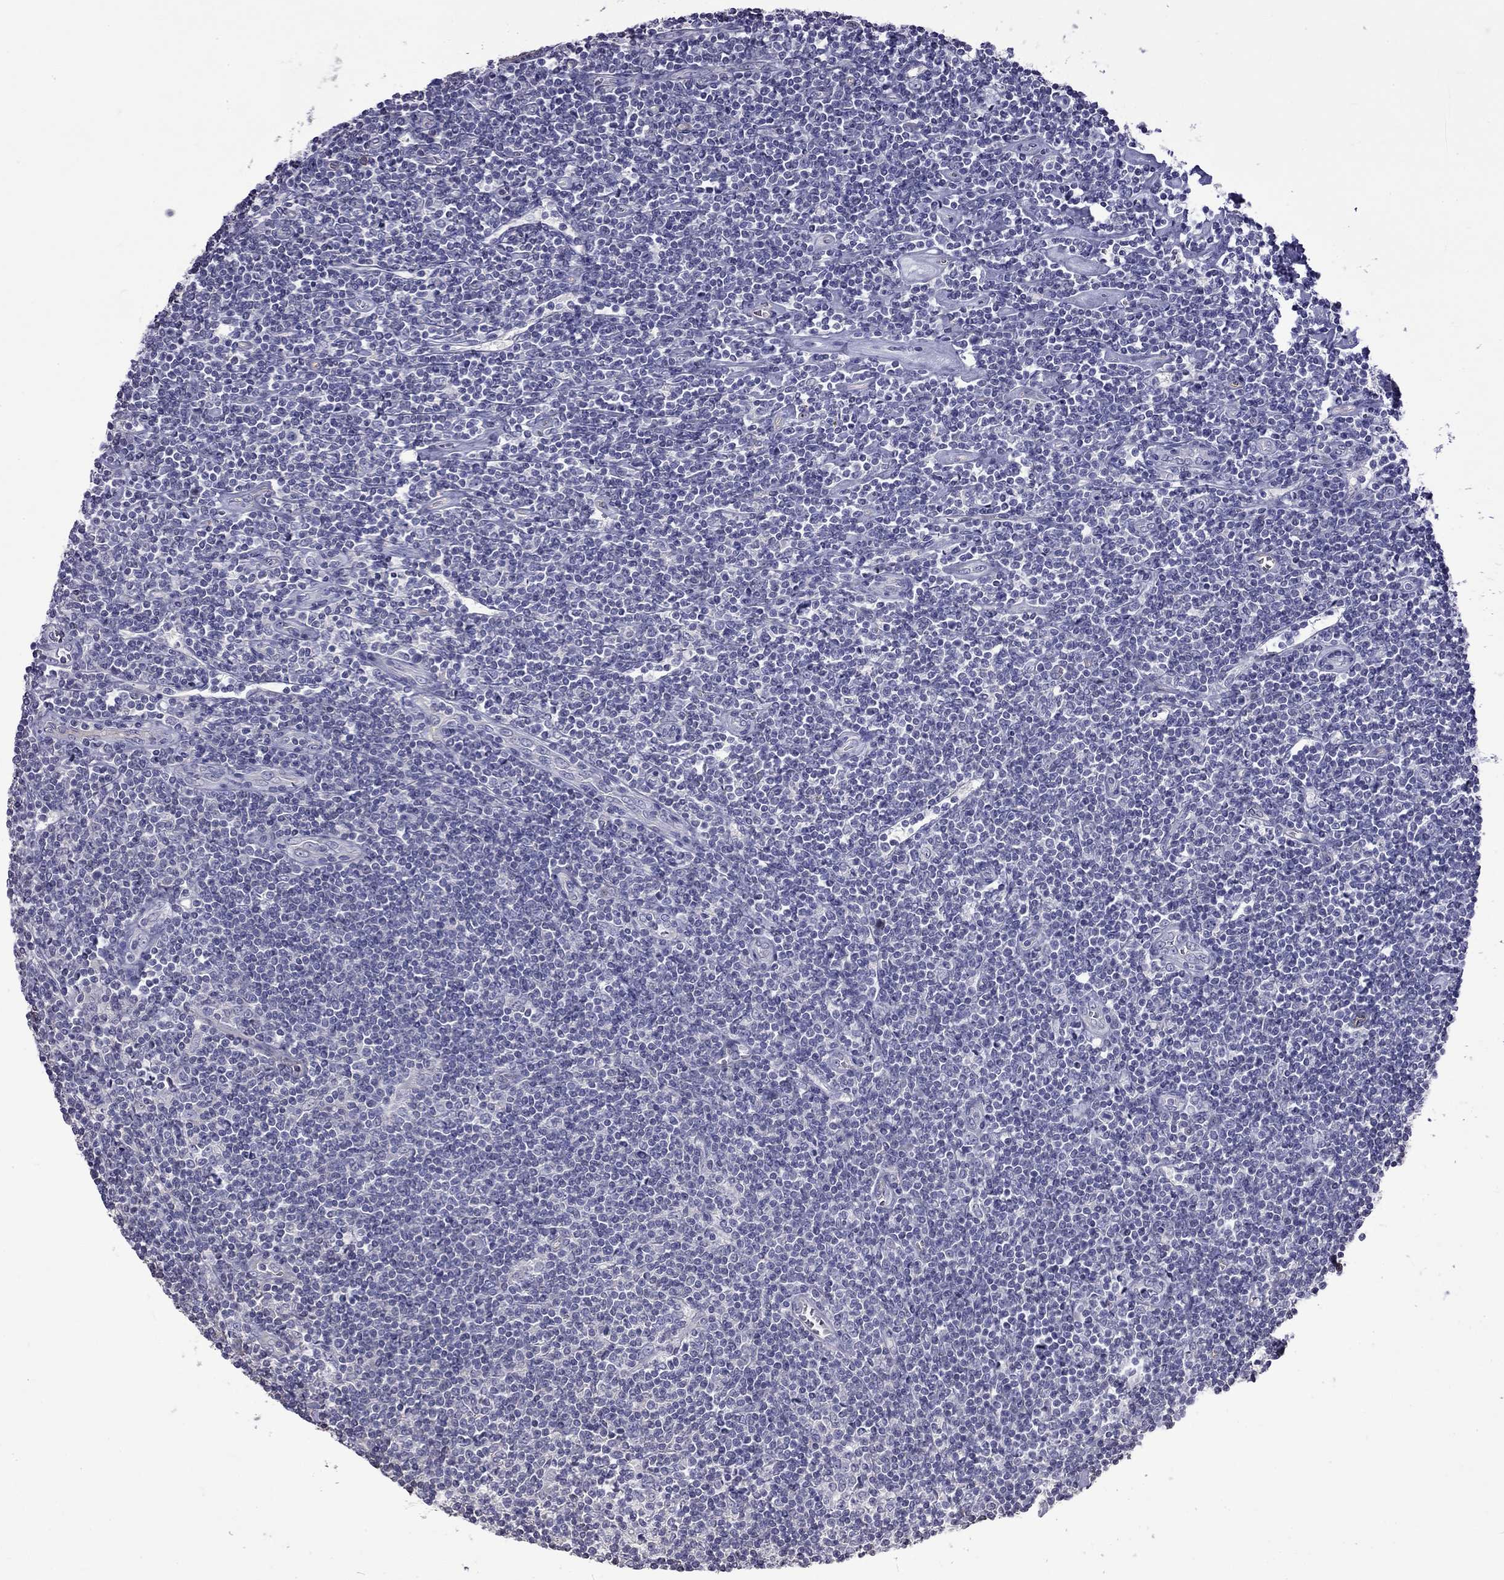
{"staining": {"intensity": "negative", "quantity": "none", "location": "none"}, "tissue": "lymphoma", "cell_type": "Tumor cells", "image_type": "cancer", "snomed": [{"axis": "morphology", "description": "Hodgkin's disease, NOS"}, {"axis": "topography", "description": "Lymph node"}], "caption": "Tumor cells are negative for protein expression in human lymphoma. (DAB immunohistochemistry (IHC) with hematoxylin counter stain).", "gene": "FEZ1", "patient": {"sex": "male", "age": 40}}